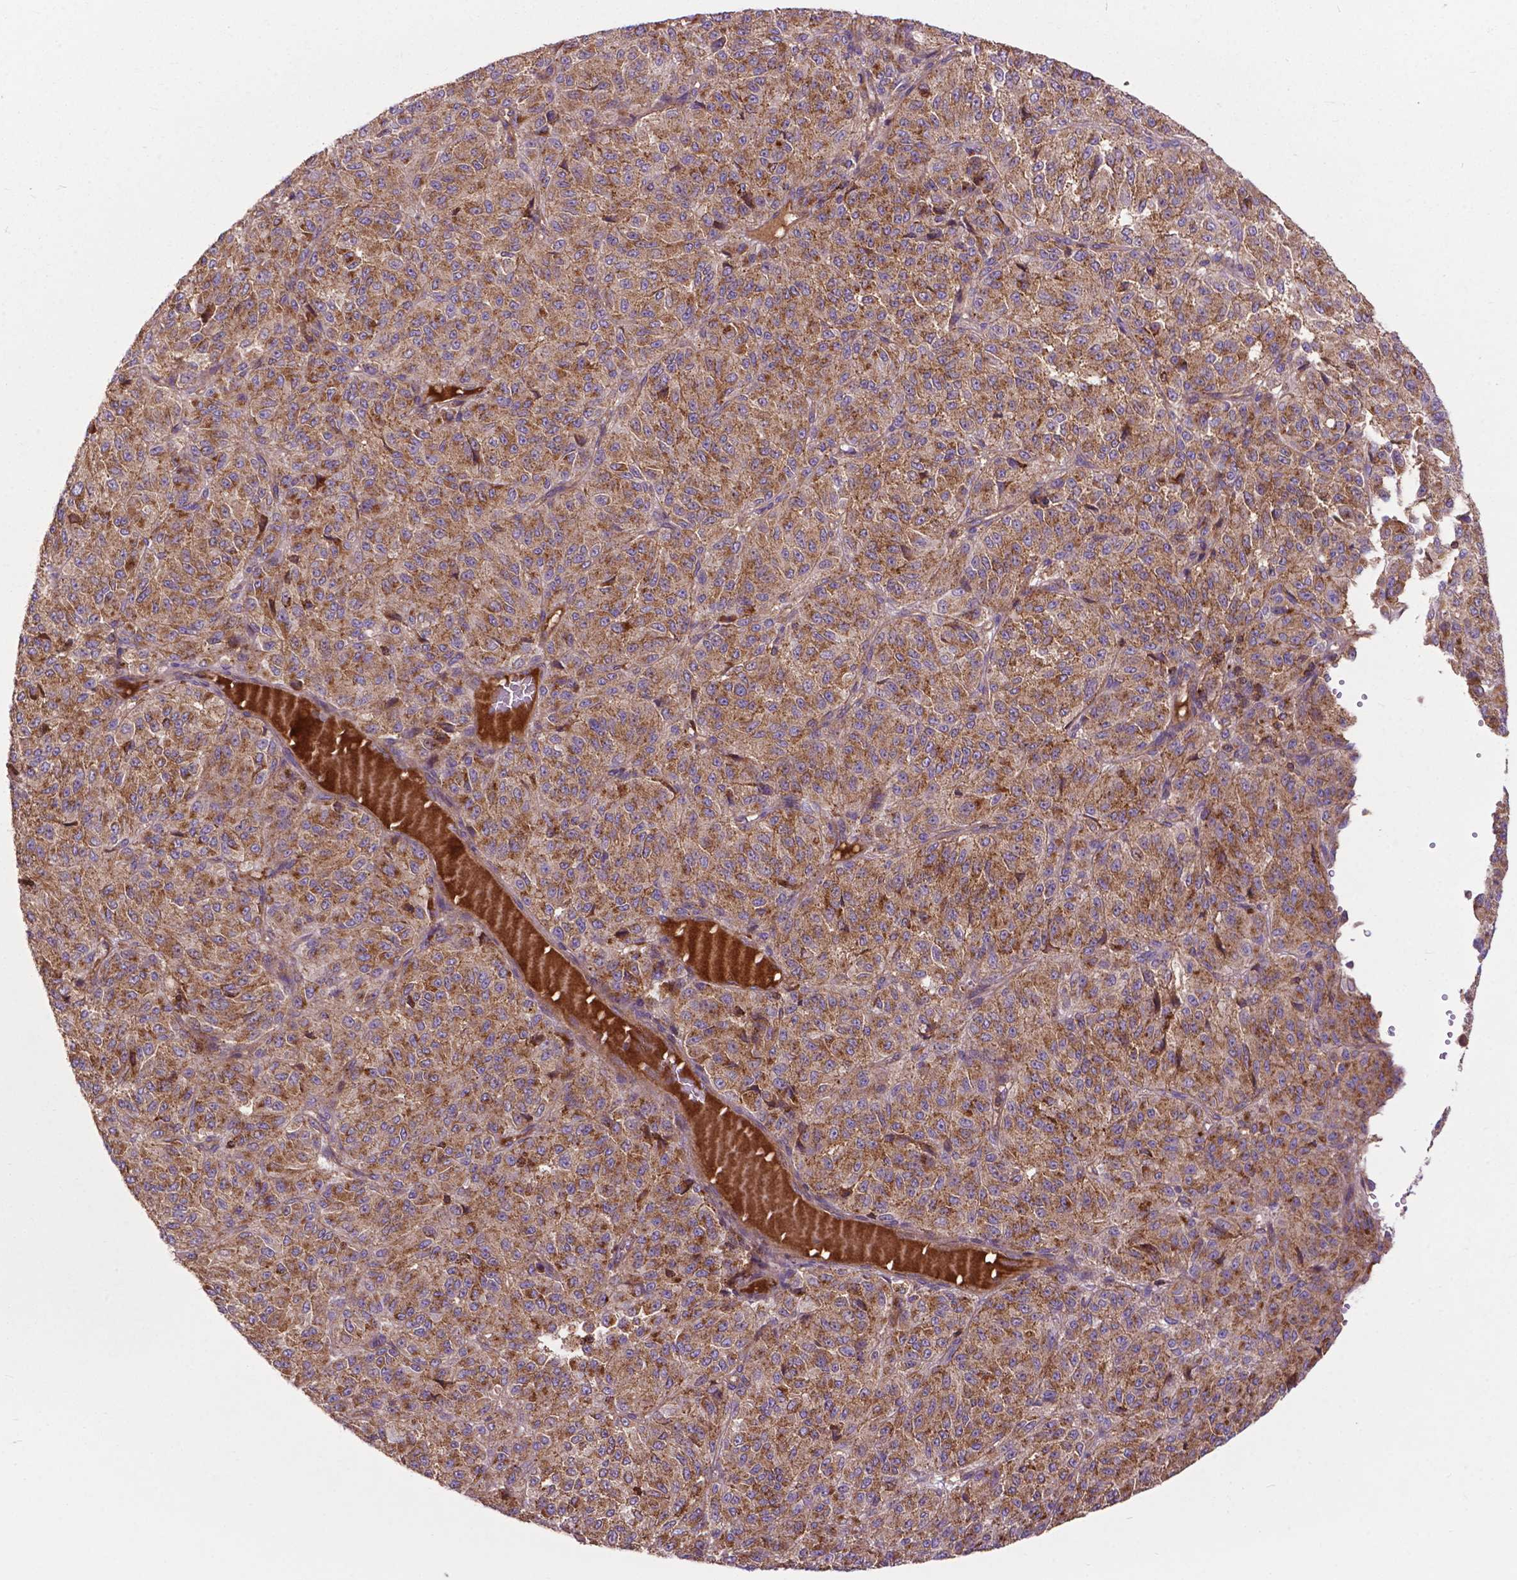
{"staining": {"intensity": "moderate", "quantity": ">75%", "location": "cytoplasmic/membranous"}, "tissue": "melanoma", "cell_type": "Tumor cells", "image_type": "cancer", "snomed": [{"axis": "morphology", "description": "Malignant melanoma, Metastatic site"}, {"axis": "topography", "description": "Brain"}], "caption": "Immunohistochemistry (DAB (3,3'-diaminobenzidine)) staining of human malignant melanoma (metastatic site) displays moderate cytoplasmic/membranous protein staining in about >75% of tumor cells.", "gene": "CHMP4A", "patient": {"sex": "female", "age": 56}}